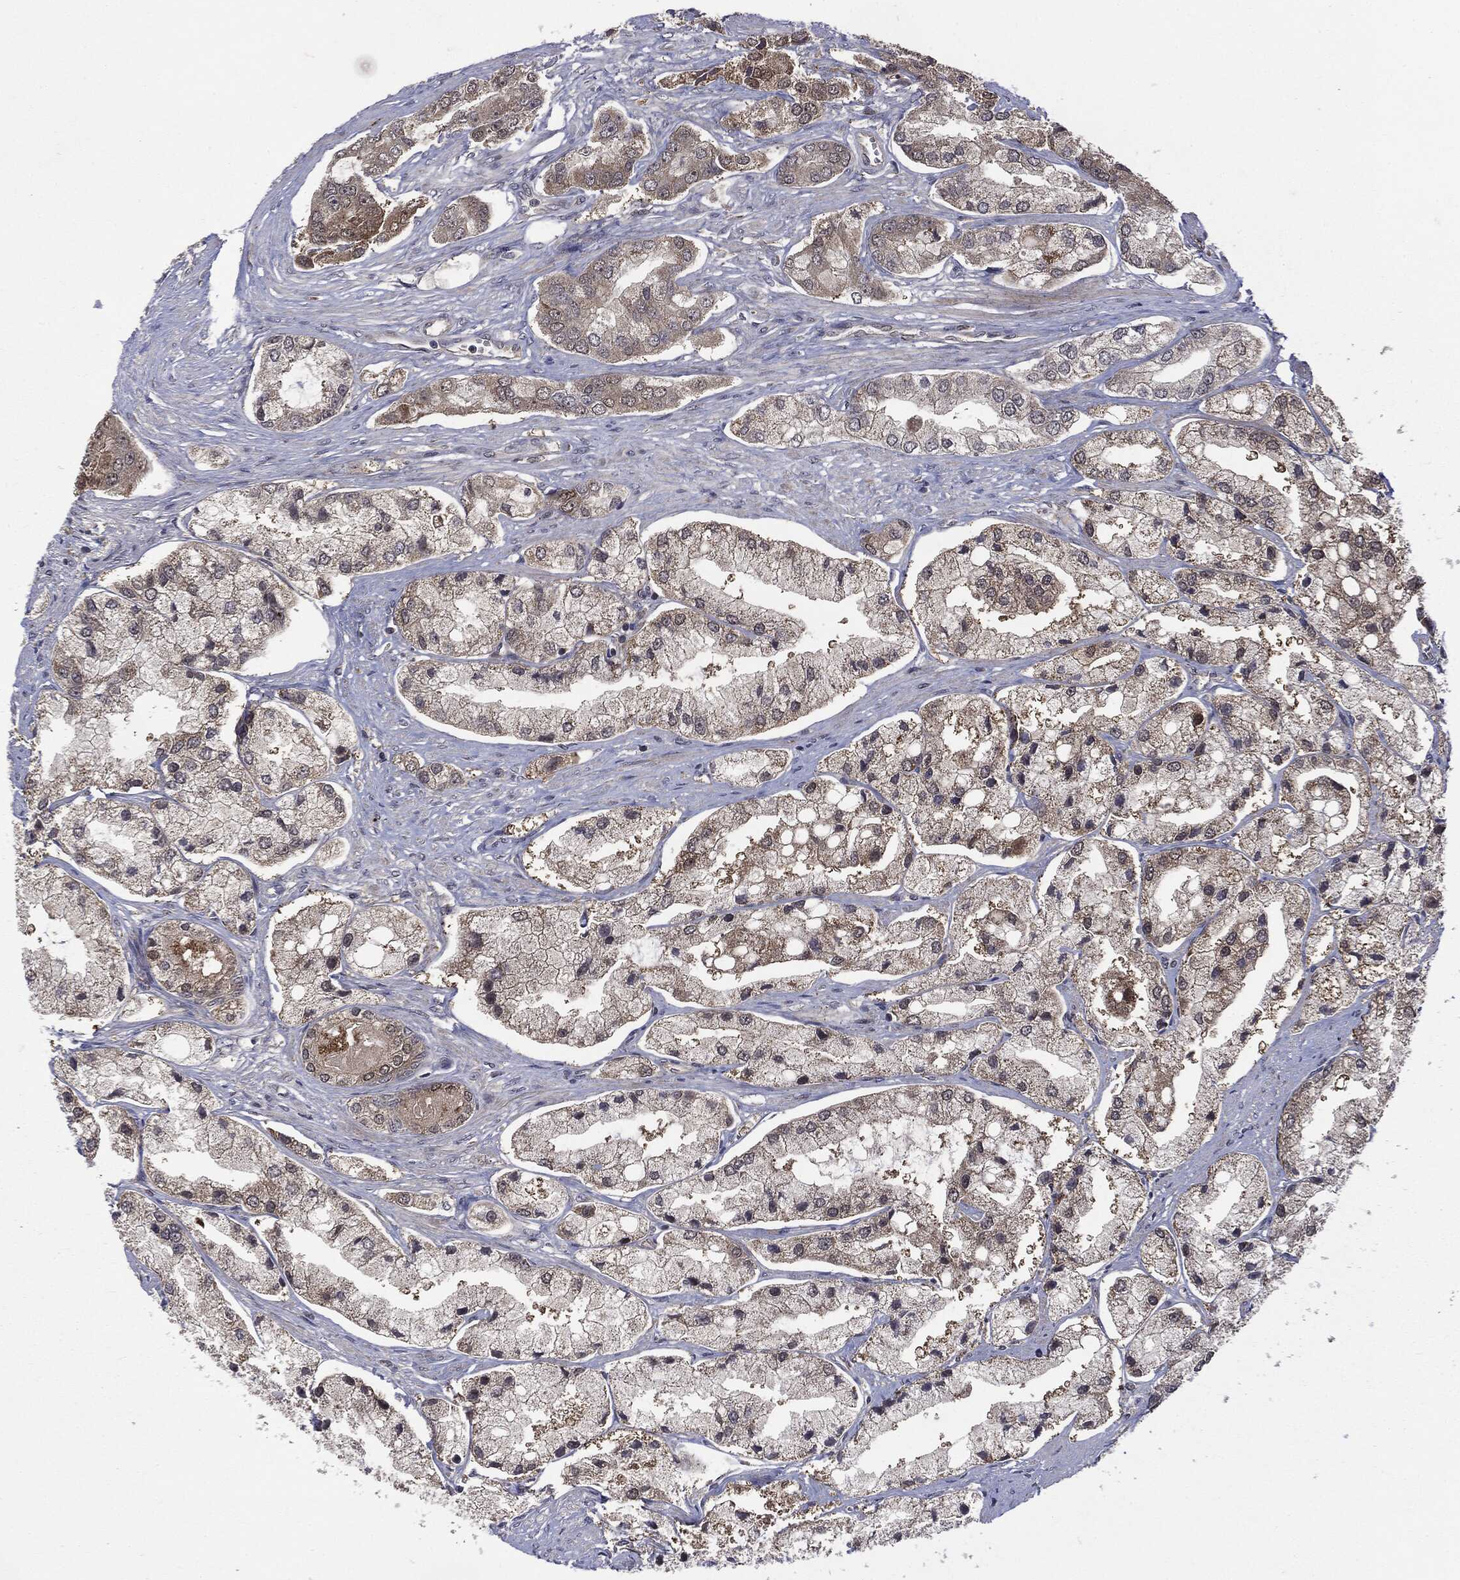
{"staining": {"intensity": "negative", "quantity": "none", "location": "none"}, "tissue": "prostate cancer", "cell_type": "Tumor cells", "image_type": "cancer", "snomed": [{"axis": "morphology", "description": "Adenocarcinoma, Low grade"}, {"axis": "topography", "description": "Prostate"}], "caption": "DAB (3,3'-diaminobenzidine) immunohistochemical staining of human prostate cancer demonstrates no significant expression in tumor cells.", "gene": "PTPA", "patient": {"sex": "male", "age": 69}}